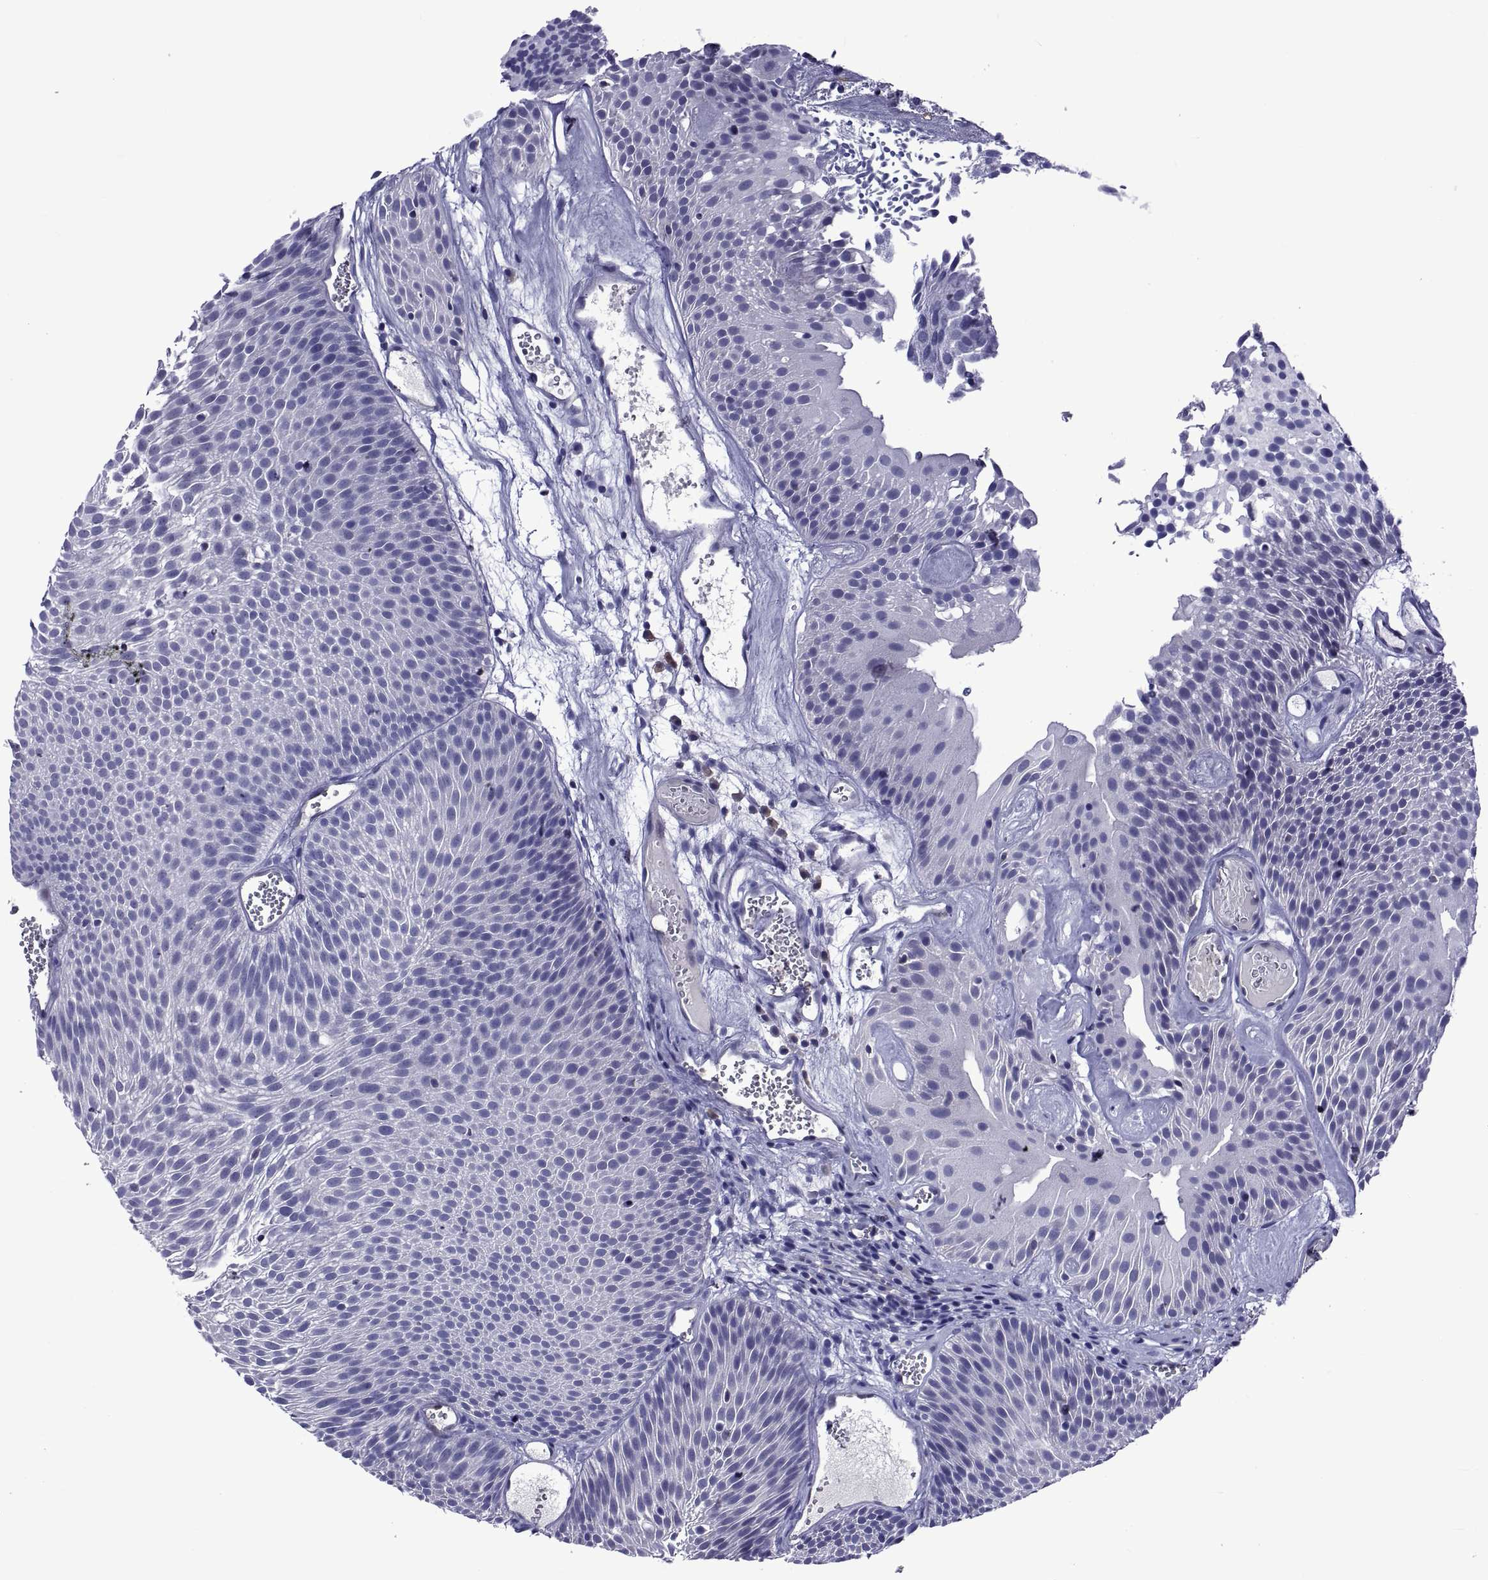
{"staining": {"intensity": "negative", "quantity": "none", "location": "none"}, "tissue": "urothelial cancer", "cell_type": "Tumor cells", "image_type": "cancer", "snomed": [{"axis": "morphology", "description": "Urothelial carcinoma, Low grade"}, {"axis": "topography", "description": "Urinary bladder"}], "caption": "The photomicrograph shows no staining of tumor cells in urothelial cancer.", "gene": "LCN9", "patient": {"sex": "male", "age": 52}}